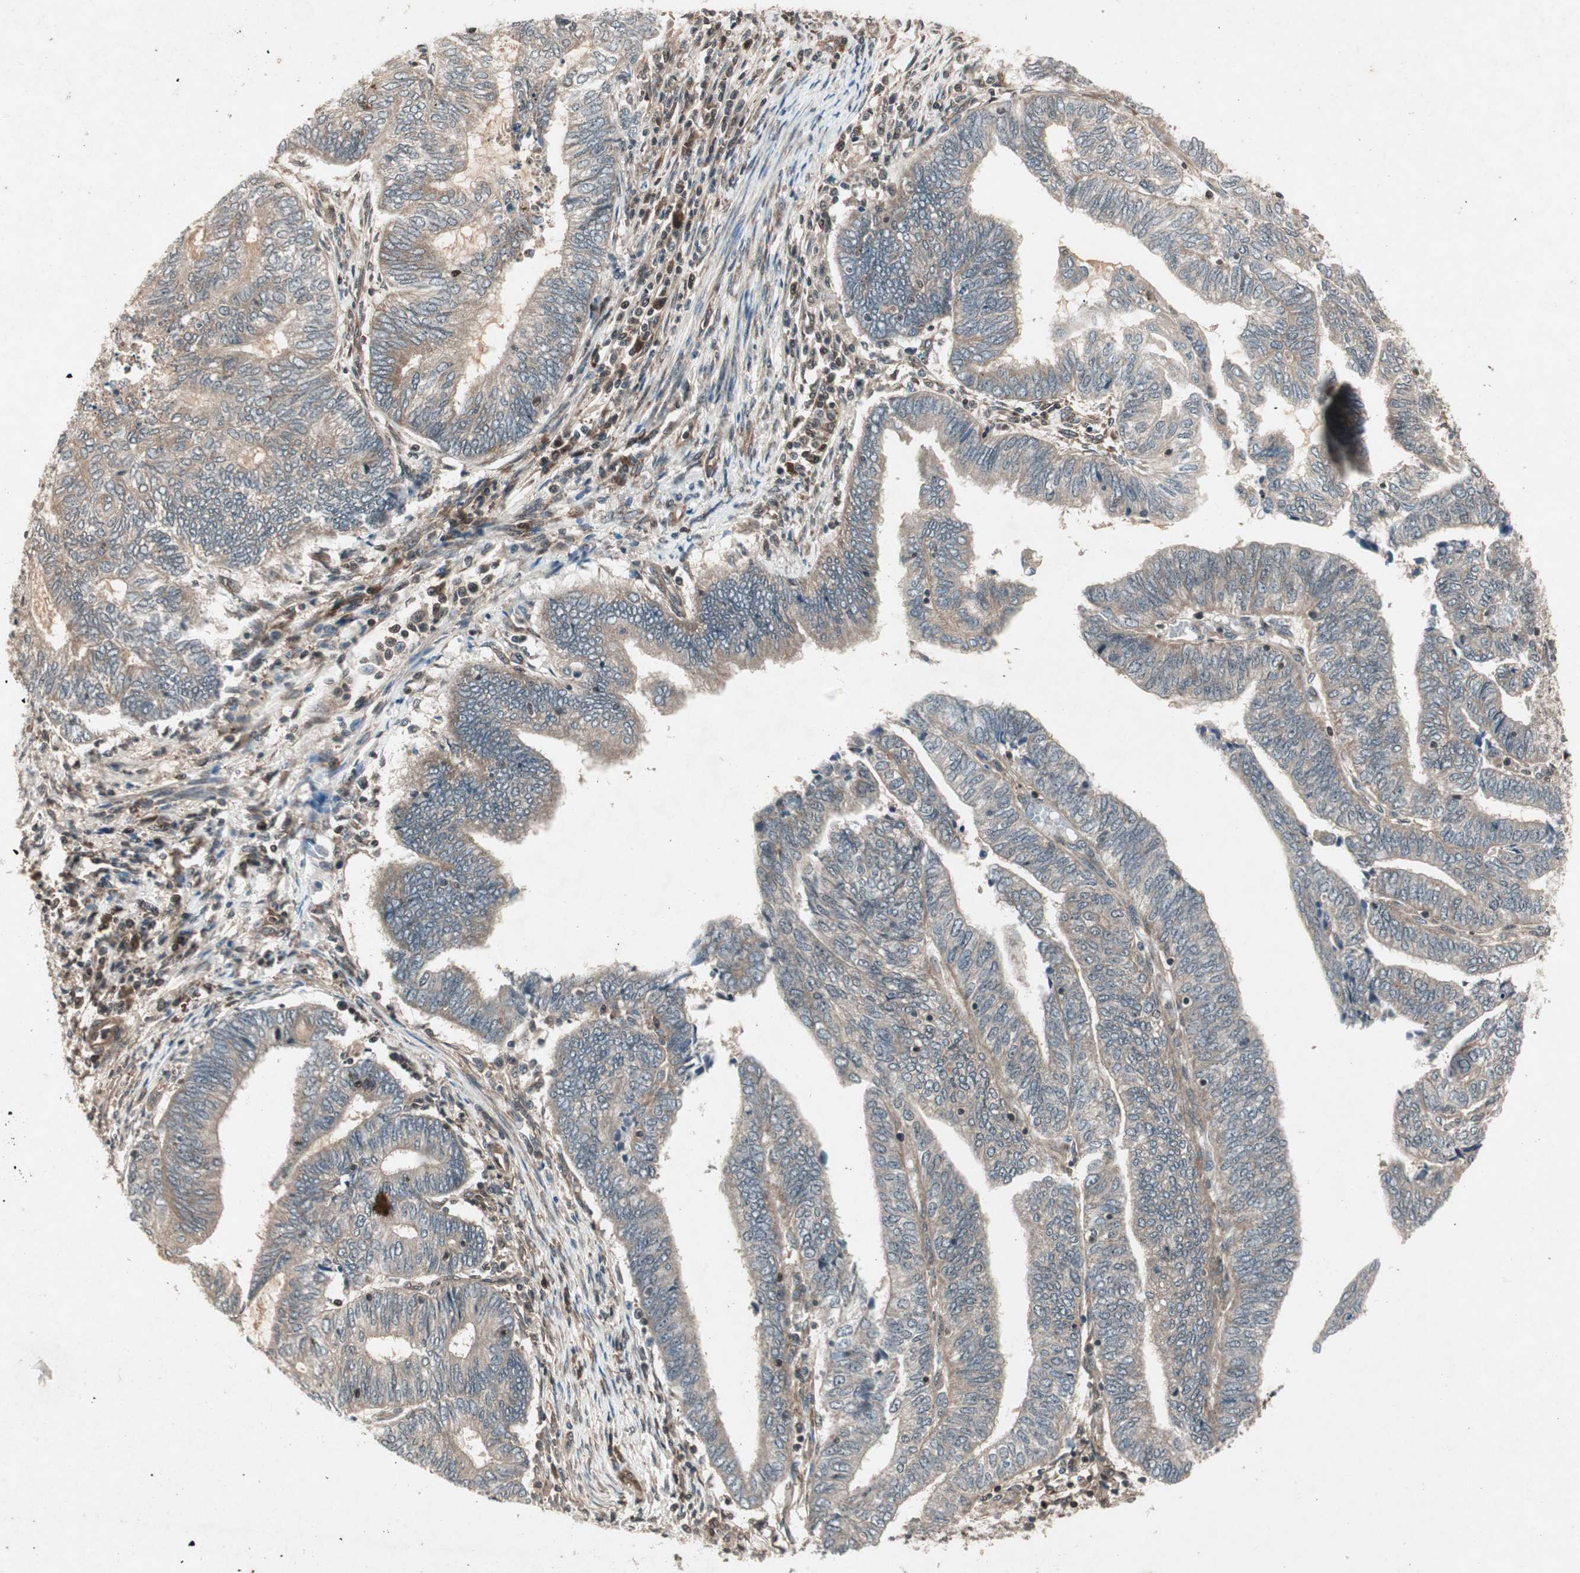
{"staining": {"intensity": "weak", "quantity": "<25%", "location": "cytoplasmic/membranous"}, "tissue": "endometrial cancer", "cell_type": "Tumor cells", "image_type": "cancer", "snomed": [{"axis": "morphology", "description": "Adenocarcinoma, NOS"}, {"axis": "topography", "description": "Uterus"}, {"axis": "topography", "description": "Endometrium"}], "caption": "This image is of adenocarcinoma (endometrial) stained with IHC to label a protein in brown with the nuclei are counter-stained blue. There is no expression in tumor cells. (Brightfield microscopy of DAB (3,3'-diaminobenzidine) IHC at high magnification).", "gene": "IRS1", "patient": {"sex": "female", "age": 70}}